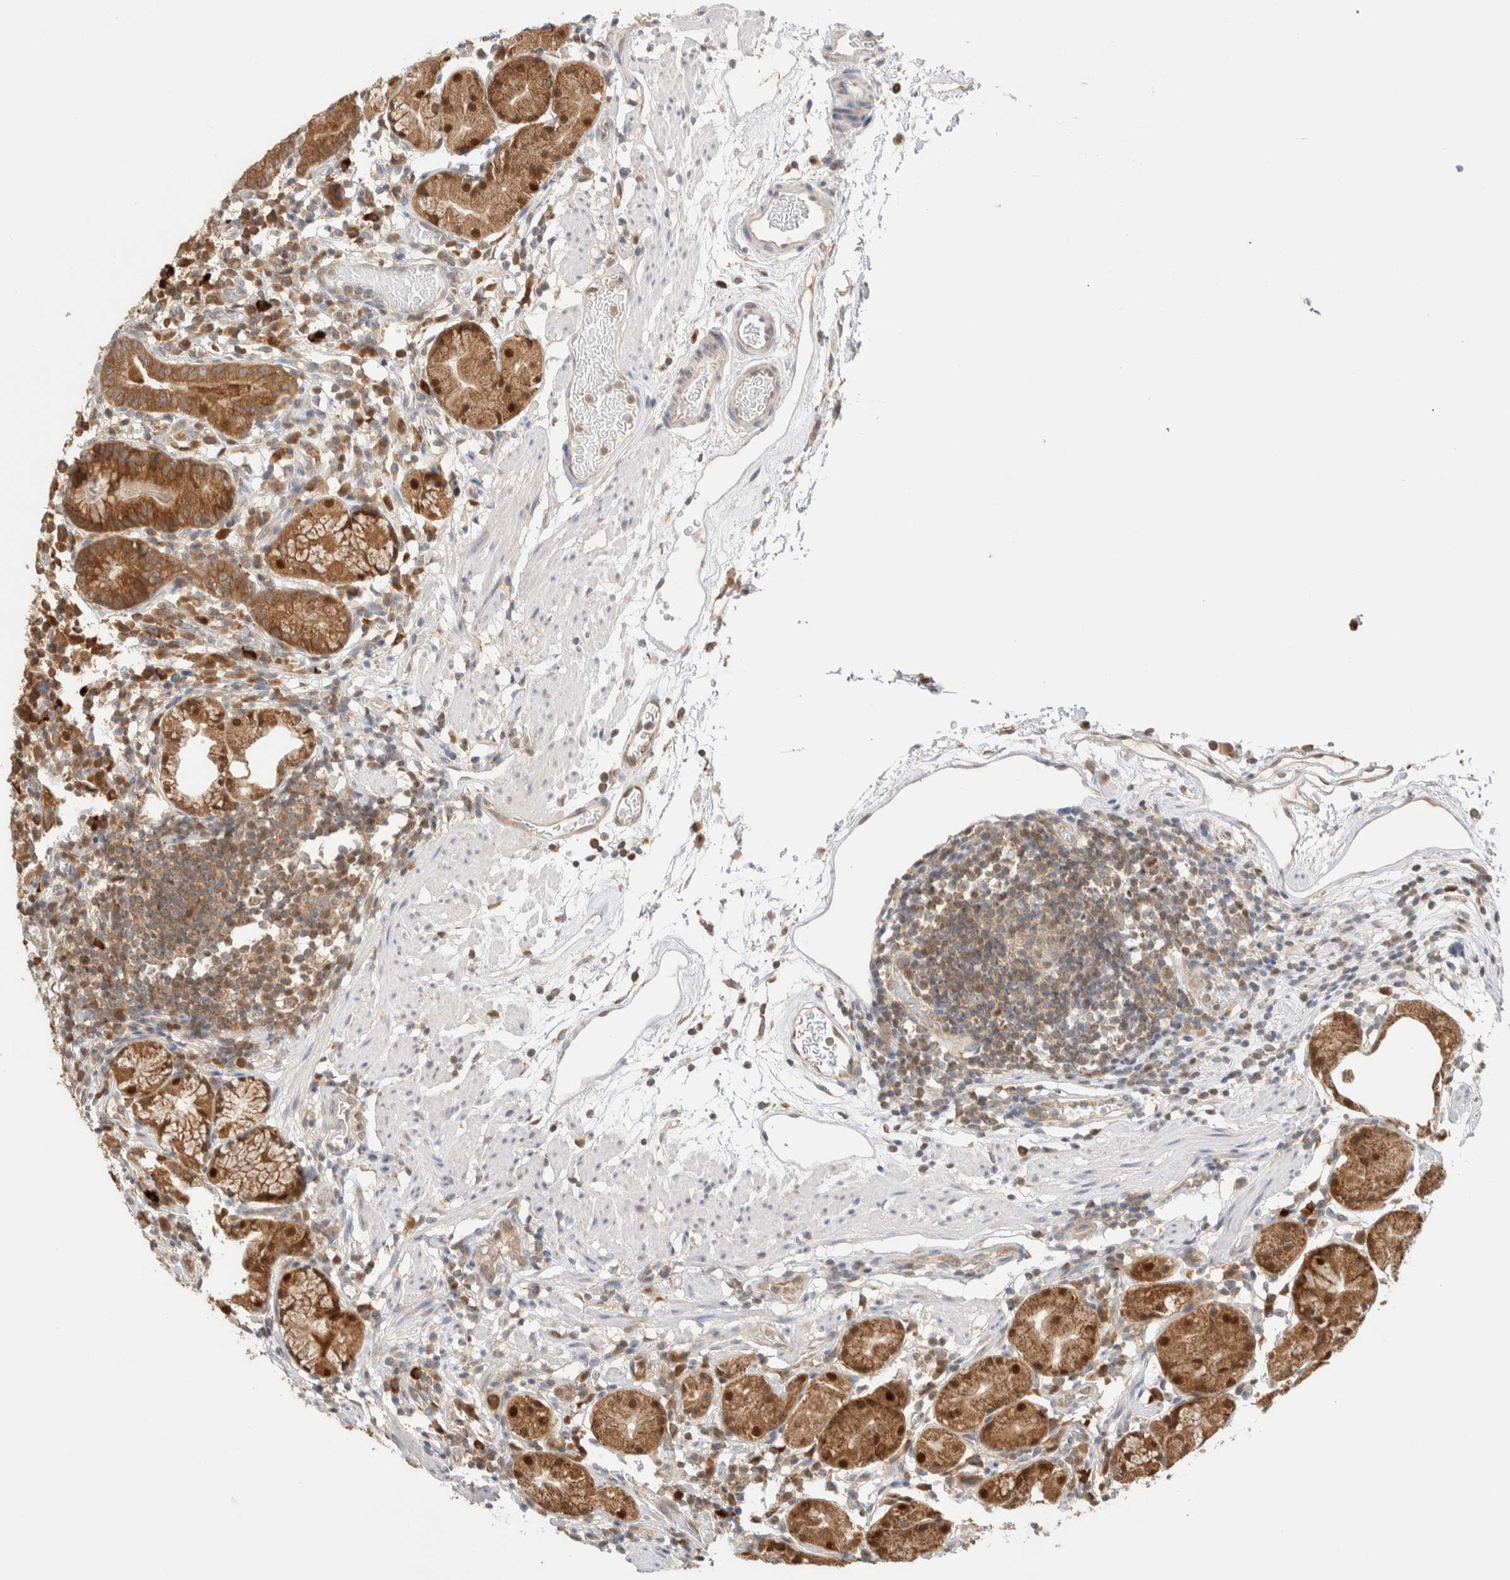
{"staining": {"intensity": "moderate", "quantity": ">75%", "location": "cytoplasmic/membranous,nuclear"}, "tissue": "stomach", "cell_type": "Glandular cells", "image_type": "normal", "snomed": [{"axis": "morphology", "description": "Normal tissue, NOS"}, {"axis": "topography", "description": "Stomach"}, {"axis": "topography", "description": "Stomach, lower"}], "caption": "Glandular cells reveal medium levels of moderate cytoplasmic/membranous,nuclear positivity in about >75% of cells in unremarkable human stomach.", "gene": "XKR4", "patient": {"sex": "female", "age": 75}}